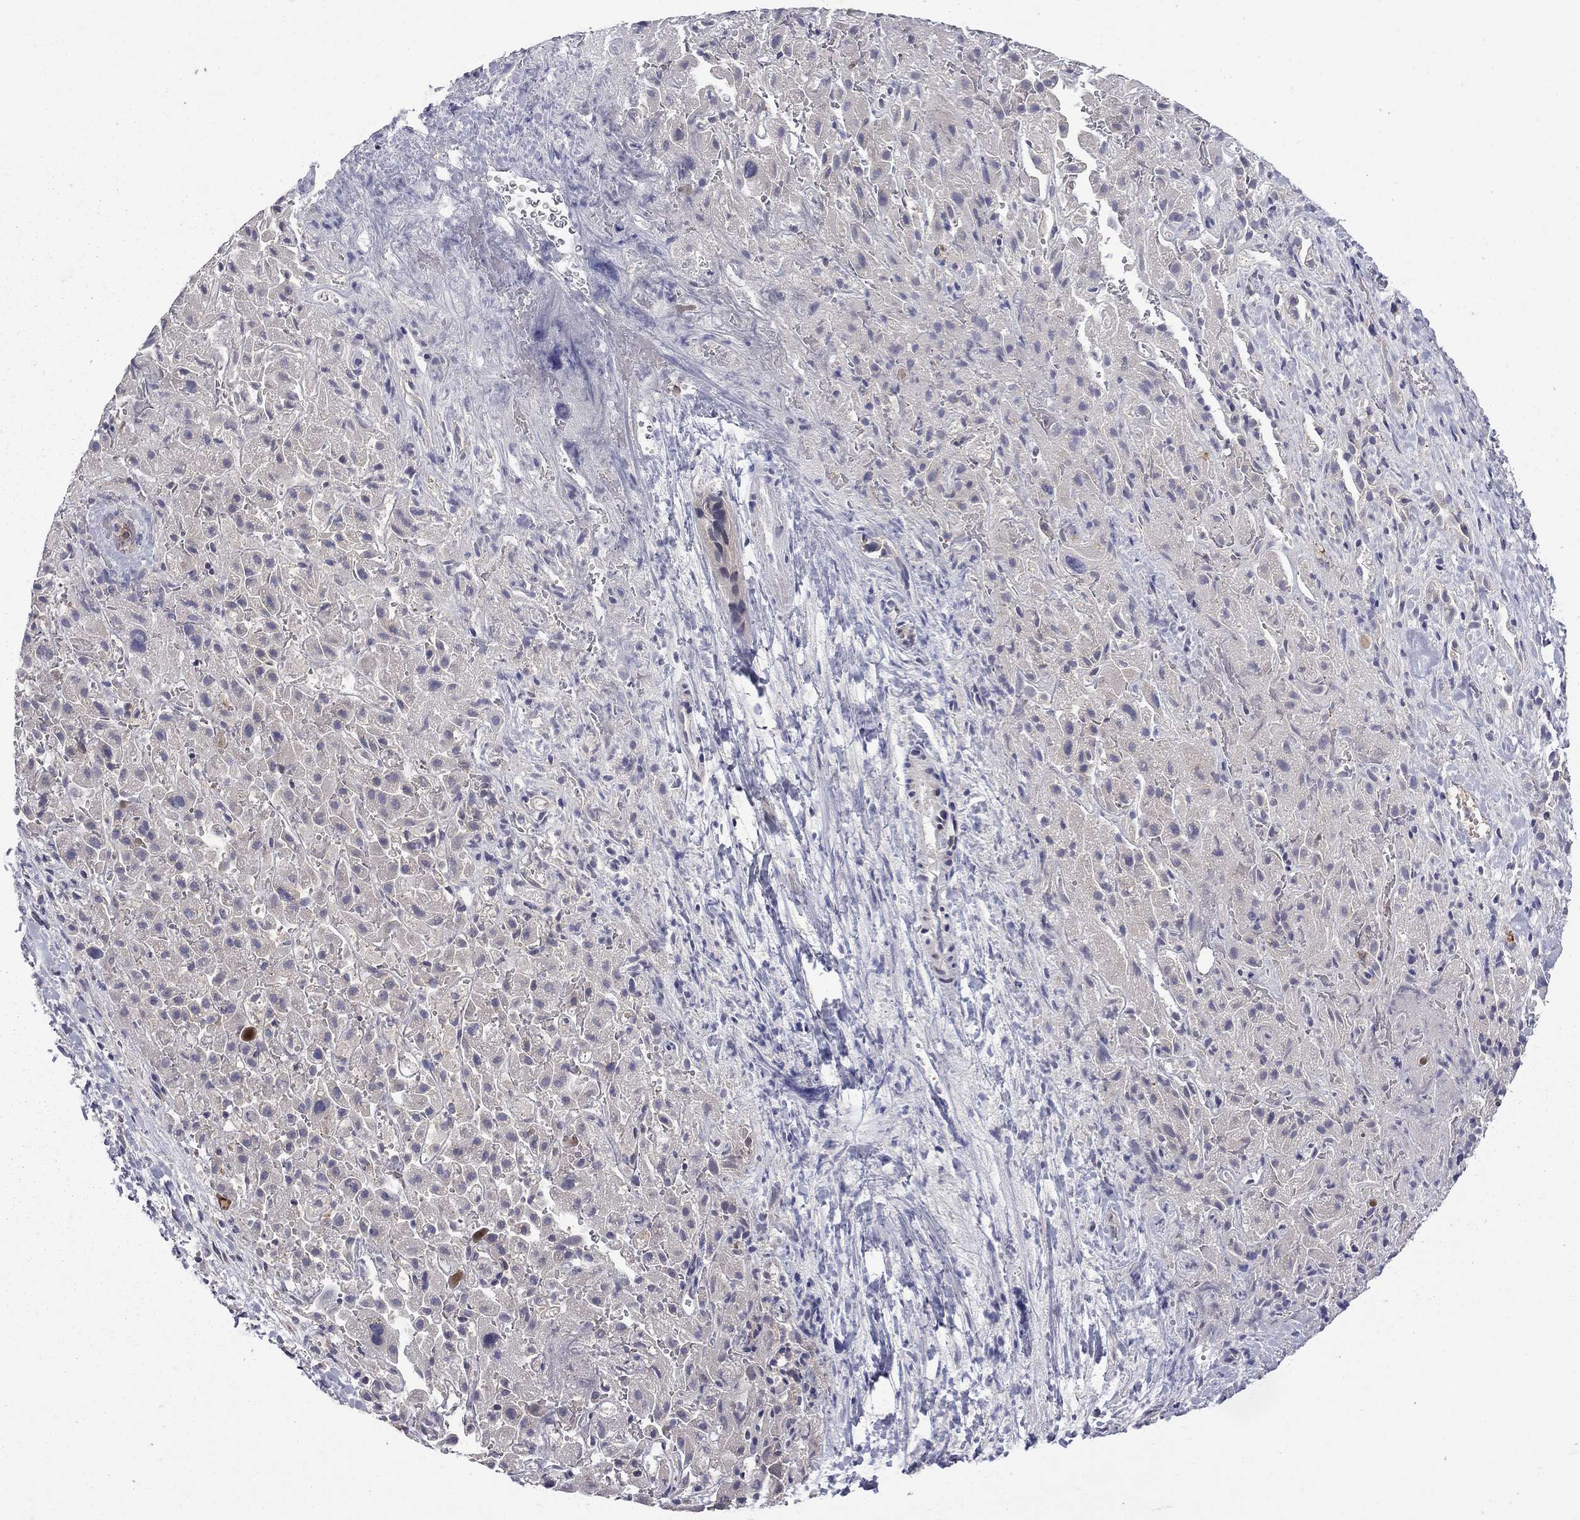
{"staining": {"intensity": "negative", "quantity": "none", "location": "none"}, "tissue": "liver cancer", "cell_type": "Tumor cells", "image_type": "cancer", "snomed": [{"axis": "morphology", "description": "Cholangiocarcinoma"}, {"axis": "topography", "description": "Liver"}], "caption": "Immunohistochemical staining of liver cancer (cholangiocarcinoma) demonstrates no significant staining in tumor cells.", "gene": "NAA50", "patient": {"sex": "female", "age": 52}}